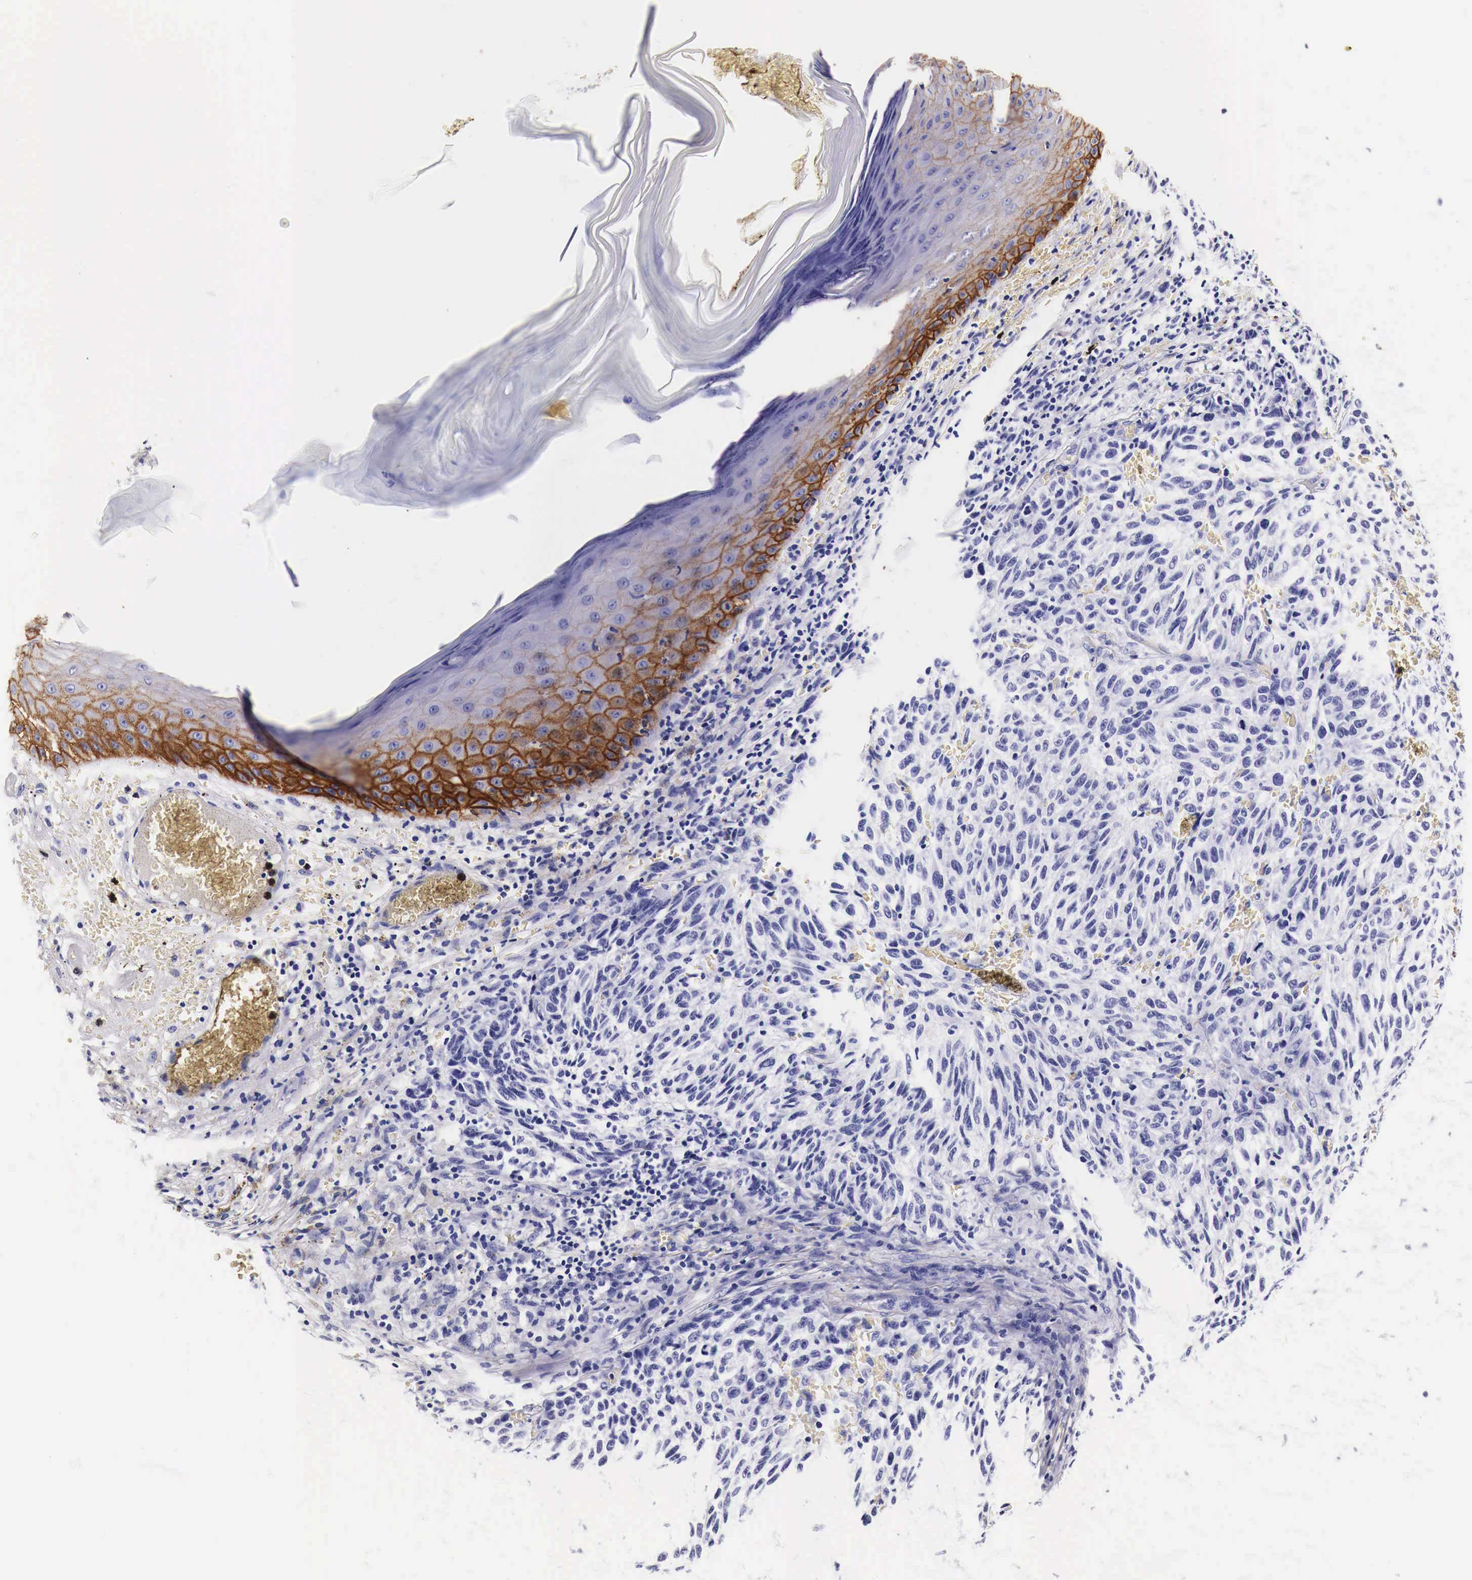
{"staining": {"intensity": "negative", "quantity": "none", "location": "none"}, "tissue": "melanoma", "cell_type": "Tumor cells", "image_type": "cancer", "snomed": [{"axis": "morphology", "description": "Malignant melanoma, NOS"}, {"axis": "topography", "description": "Skin"}], "caption": "Immunohistochemistry histopathology image of malignant melanoma stained for a protein (brown), which shows no staining in tumor cells. Brightfield microscopy of immunohistochemistry (IHC) stained with DAB (brown) and hematoxylin (blue), captured at high magnification.", "gene": "EGFR", "patient": {"sex": "male", "age": 76}}